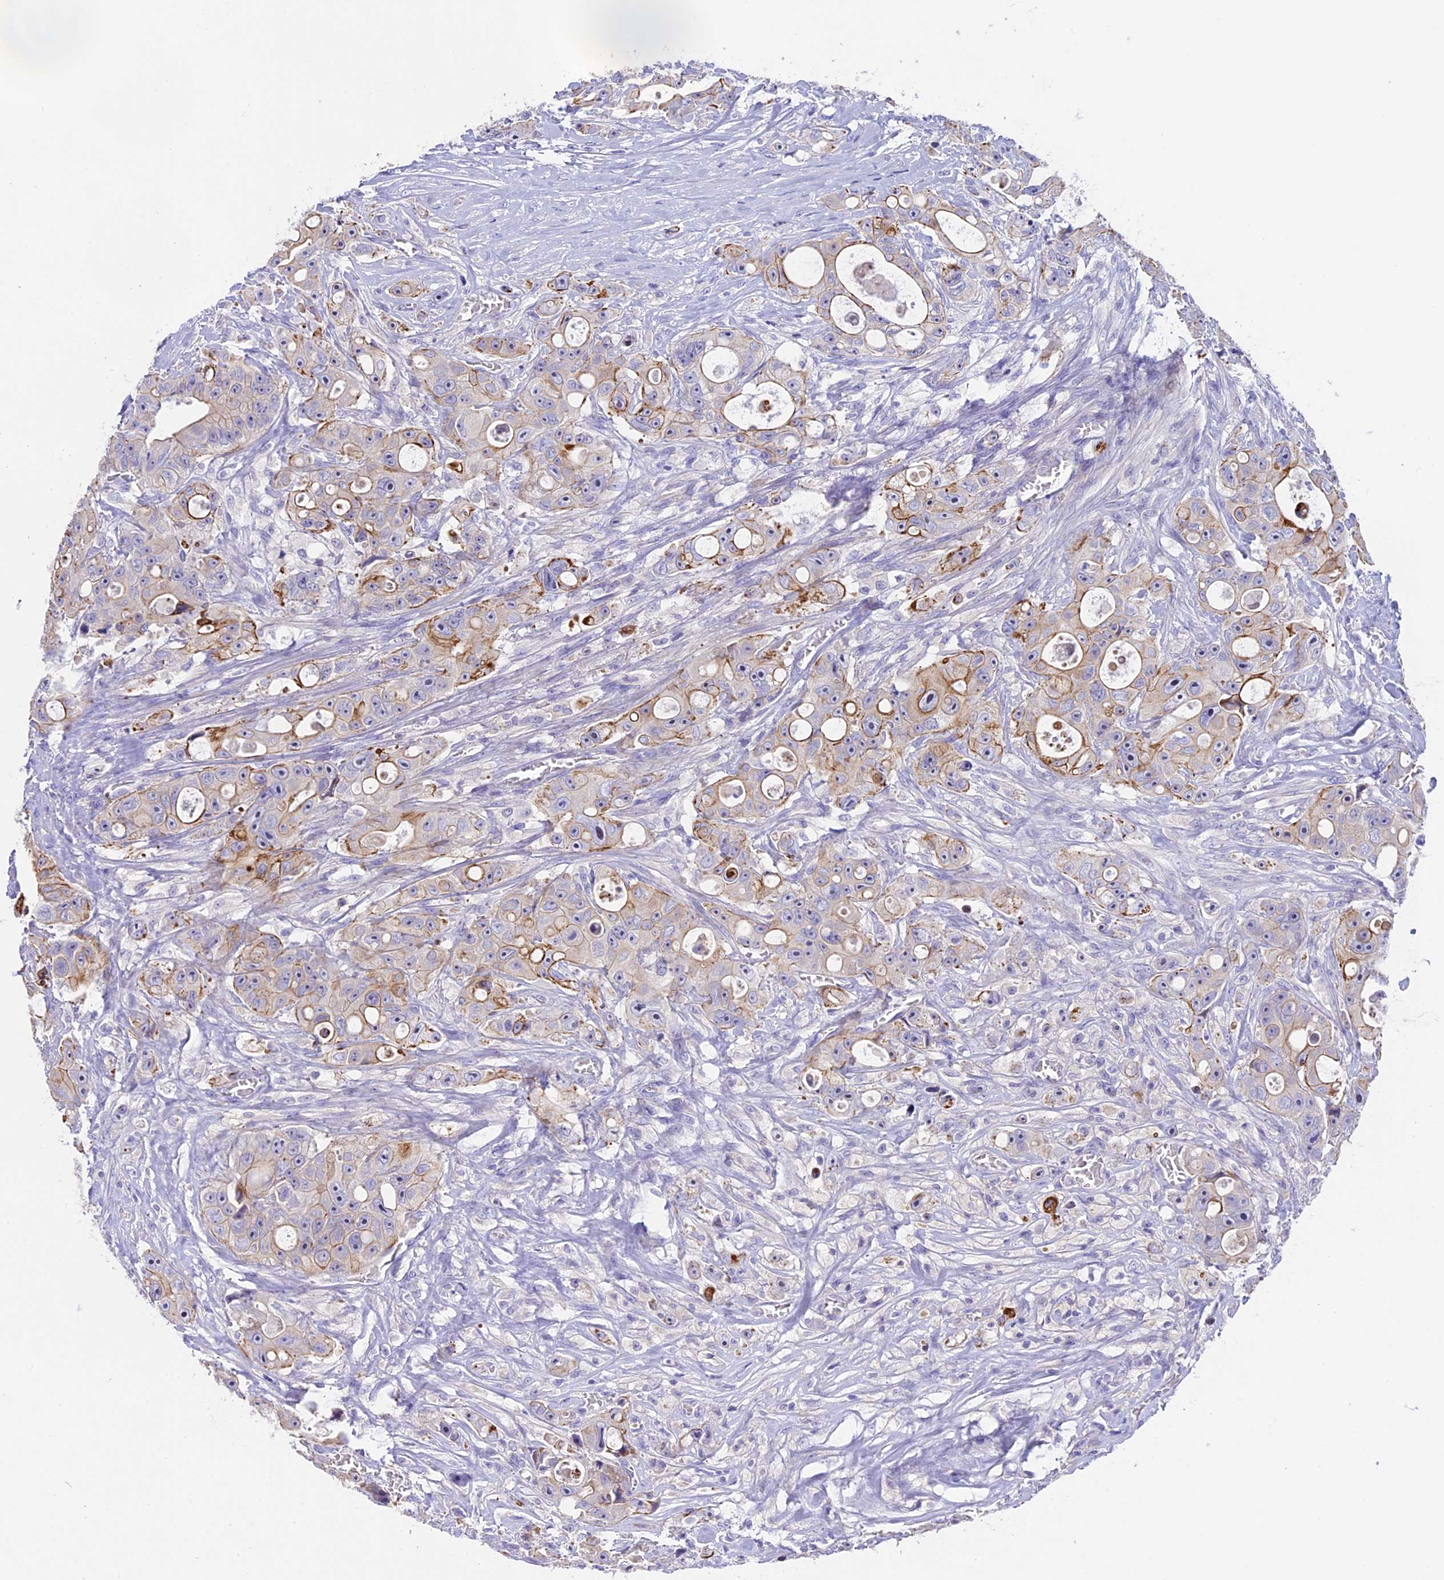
{"staining": {"intensity": "moderate", "quantity": "25%-75%", "location": "cytoplasmic/membranous"}, "tissue": "colorectal cancer", "cell_type": "Tumor cells", "image_type": "cancer", "snomed": [{"axis": "morphology", "description": "Adenocarcinoma, NOS"}, {"axis": "topography", "description": "Colon"}], "caption": "Protein staining shows moderate cytoplasmic/membranous staining in approximately 25%-75% of tumor cells in colorectal cancer.", "gene": "NOD2", "patient": {"sex": "female", "age": 46}}